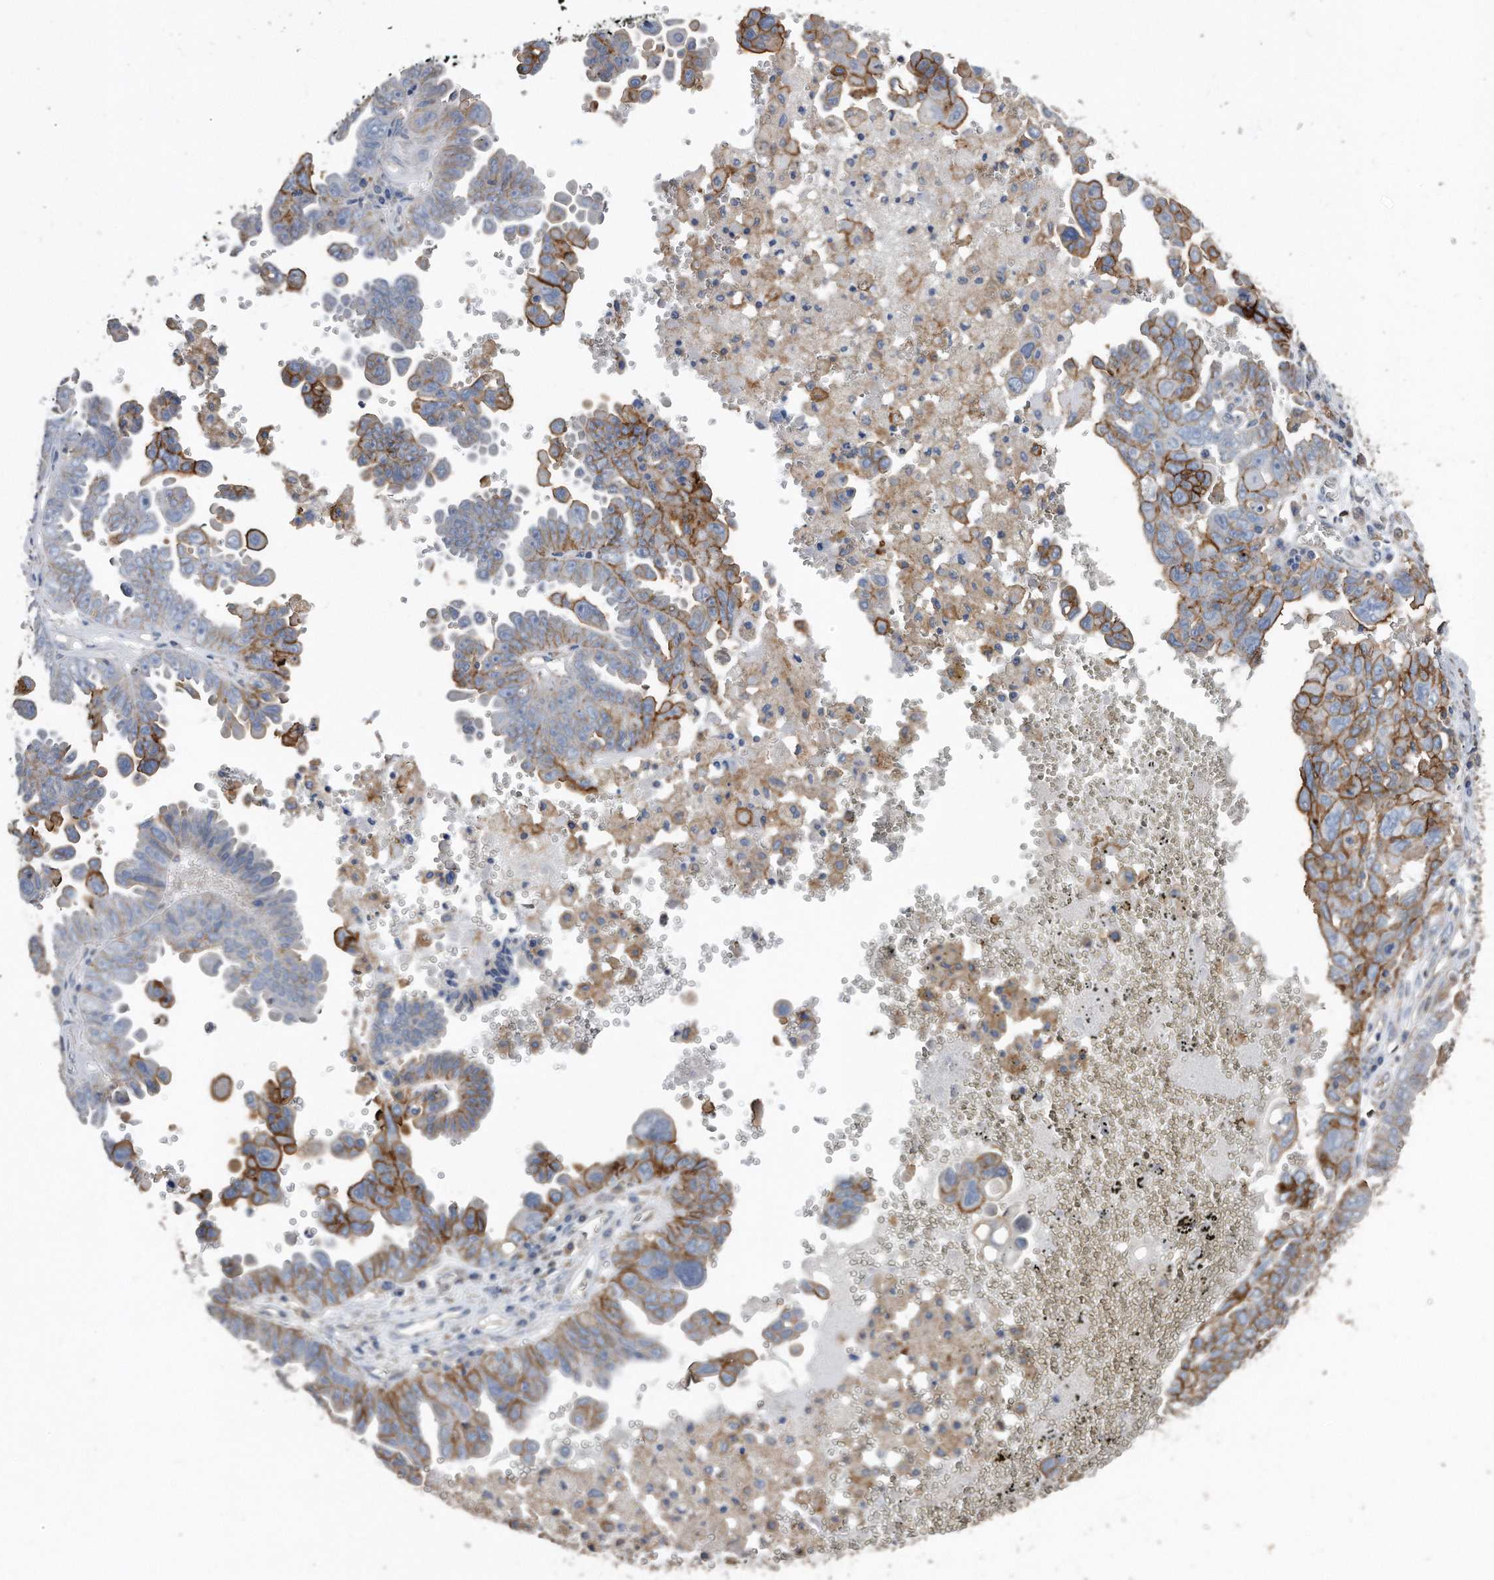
{"staining": {"intensity": "moderate", "quantity": ">75%", "location": "cytoplasmic/membranous"}, "tissue": "ovarian cancer", "cell_type": "Tumor cells", "image_type": "cancer", "snomed": [{"axis": "morphology", "description": "Carcinoma, endometroid"}, {"axis": "topography", "description": "Ovary"}], "caption": "A micrograph of ovarian cancer (endometroid carcinoma) stained for a protein displays moderate cytoplasmic/membranous brown staining in tumor cells. The staining is performed using DAB (3,3'-diaminobenzidine) brown chromogen to label protein expression. The nuclei are counter-stained blue using hematoxylin.", "gene": "CDCP1", "patient": {"sex": "female", "age": 62}}